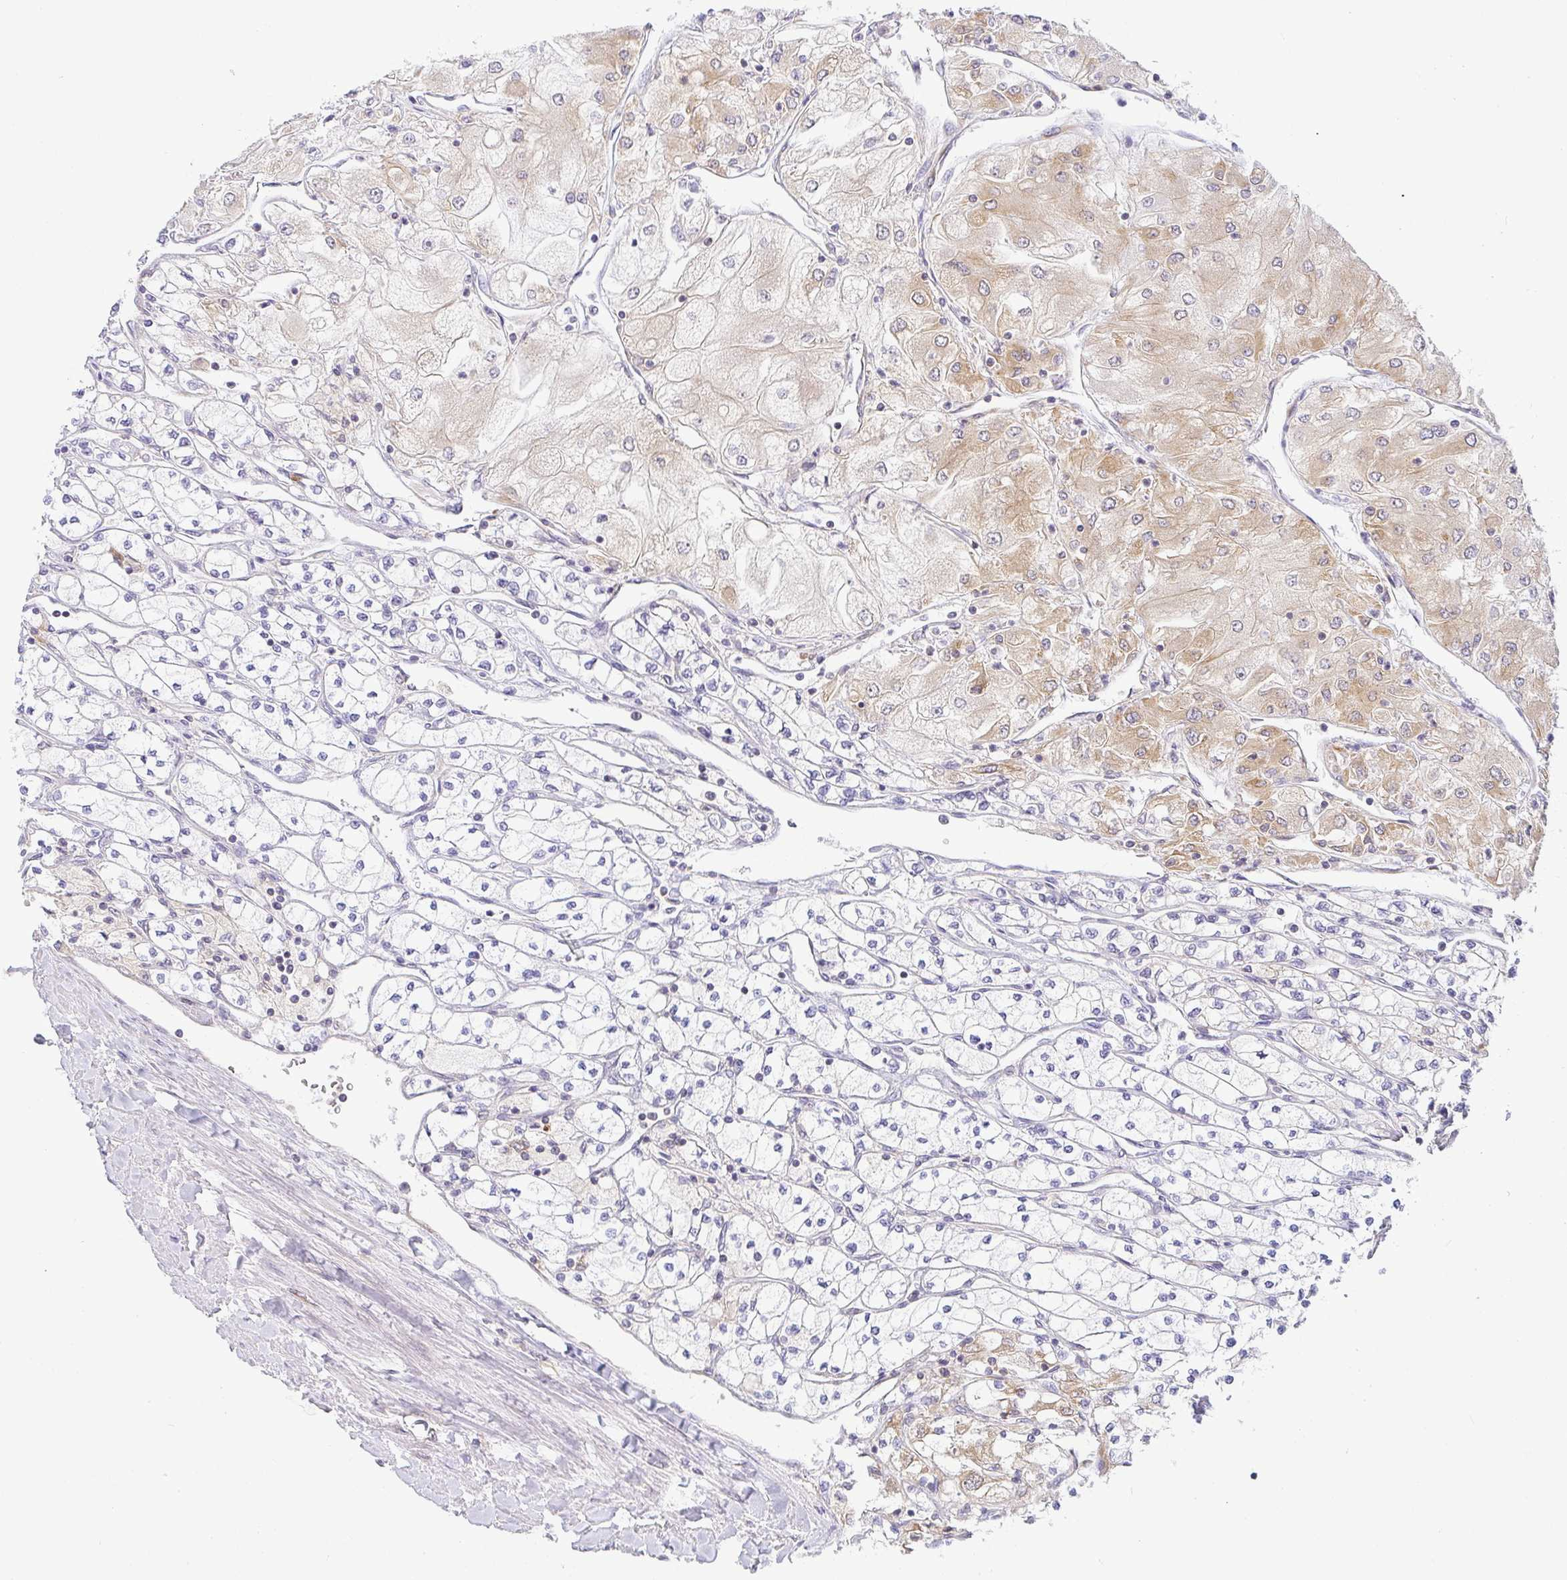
{"staining": {"intensity": "moderate", "quantity": "<25%", "location": "cytoplasmic/membranous"}, "tissue": "renal cancer", "cell_type": "Tumor cells", "image_type": "cancer", "snomed": [{"axis": "morphology", "description": "Adenocarcinoma, NOS"}, {"axis": "topography", "description": "Kidney"}], "caption": "Renal adenocarcinoma stained with DAB immunohistochemistry shows low levels of moderate cytoplasmic/membranous staining in about <25% of tumor cells.", "gene": "DERL2", "patient": {"sex": "male", "age": 80}}